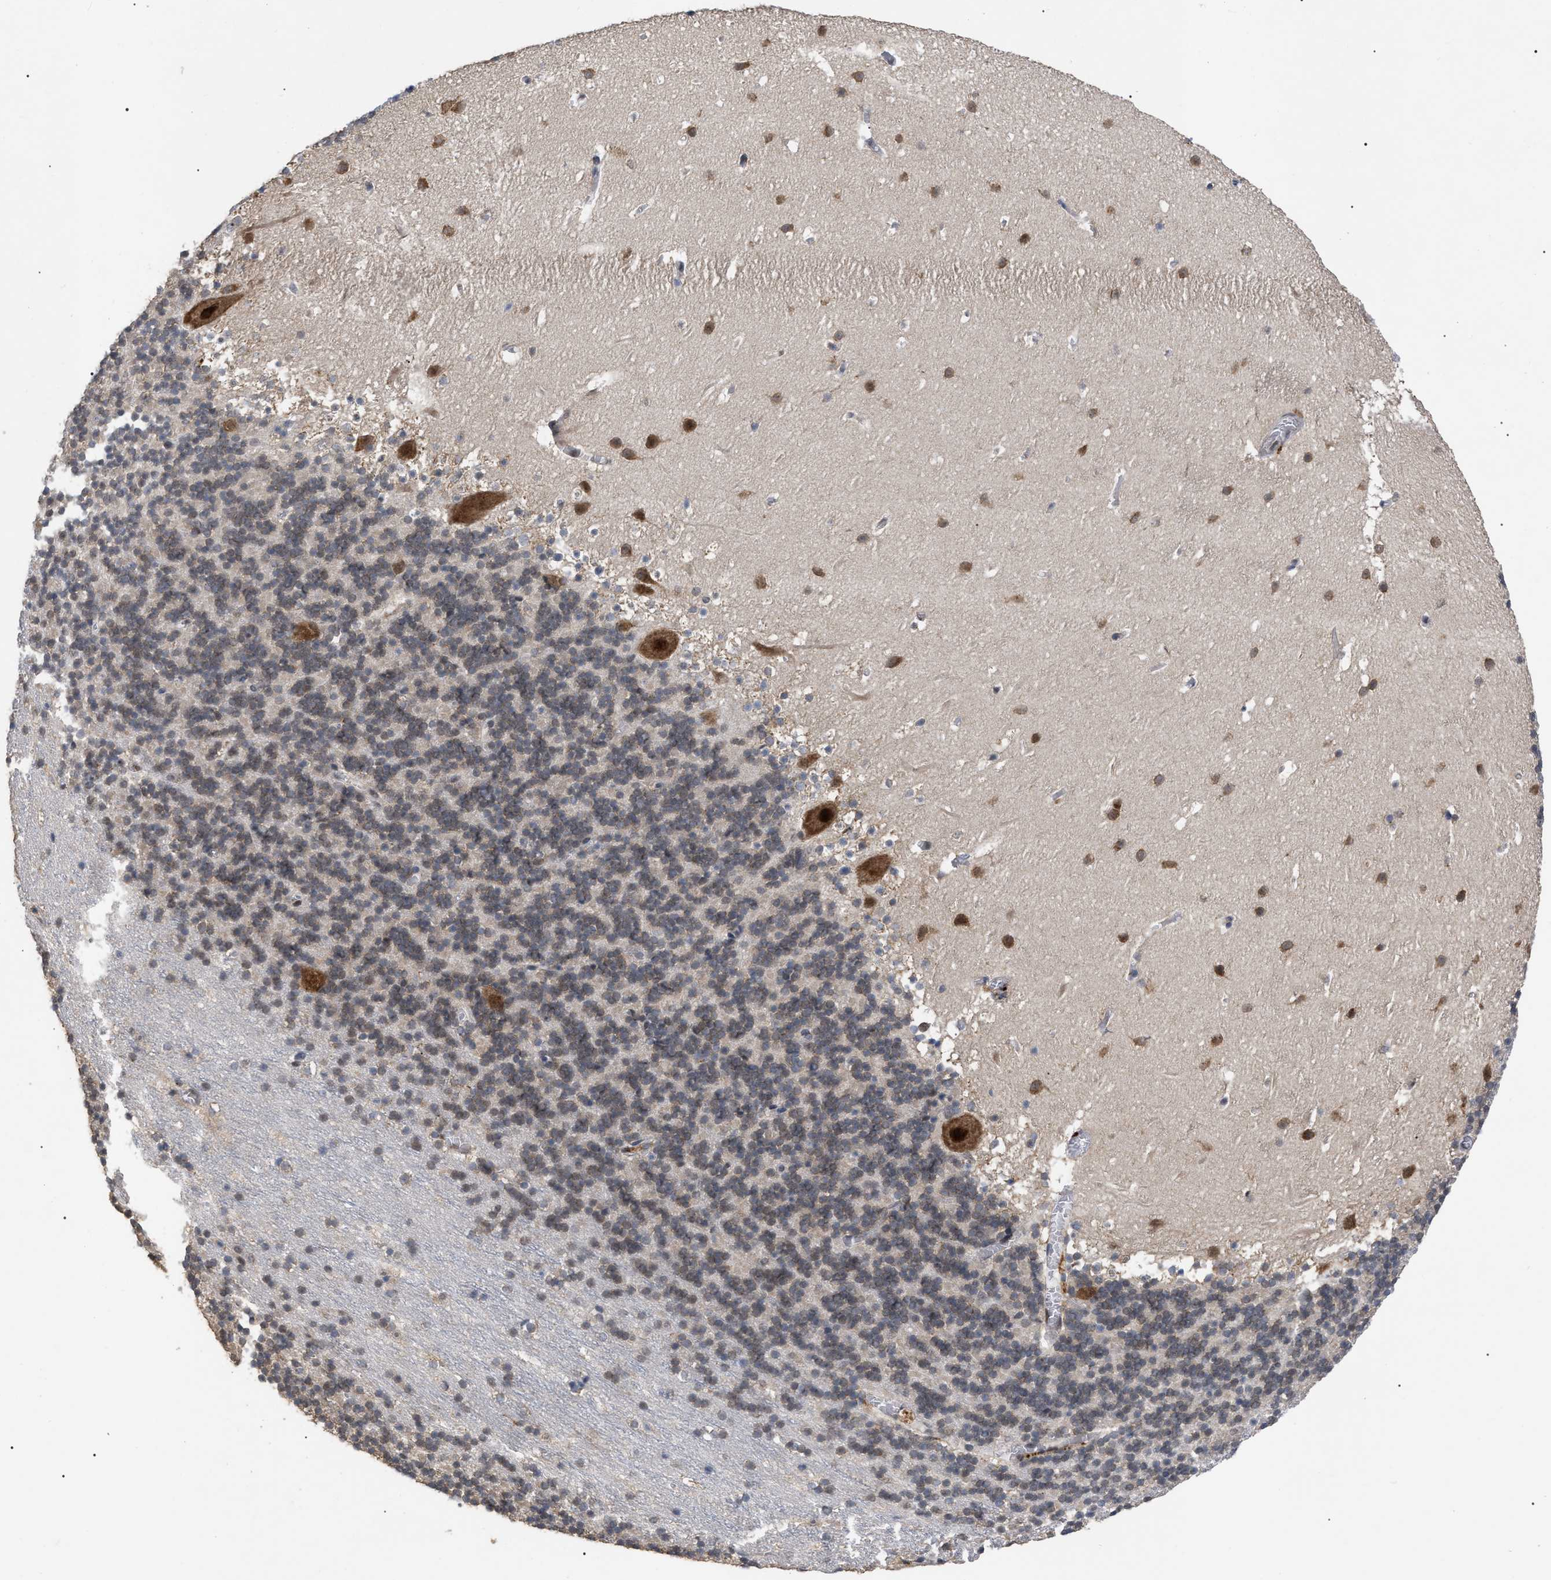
{"staining": {"intensity": "moderate", "quantity": "<25%", "location": "cytoplasmic/membranous"}, "tissue": "cerebellum", "cell_type": "Cells in granular layer", "image_type": "normal", "snomed": [{"axis": "morphology", "description": "Normal tissue, NOS"}, {"axis": "topography", "description": "Cerebellum"}], "caption": "A photomicrograph of human cerebellum stained for a protein reveals moderate cytoplasmic/membranous brown staining in cells in granular layer.", "gene": "UPF1", "patient": {"sex": "male", "age": 45}}